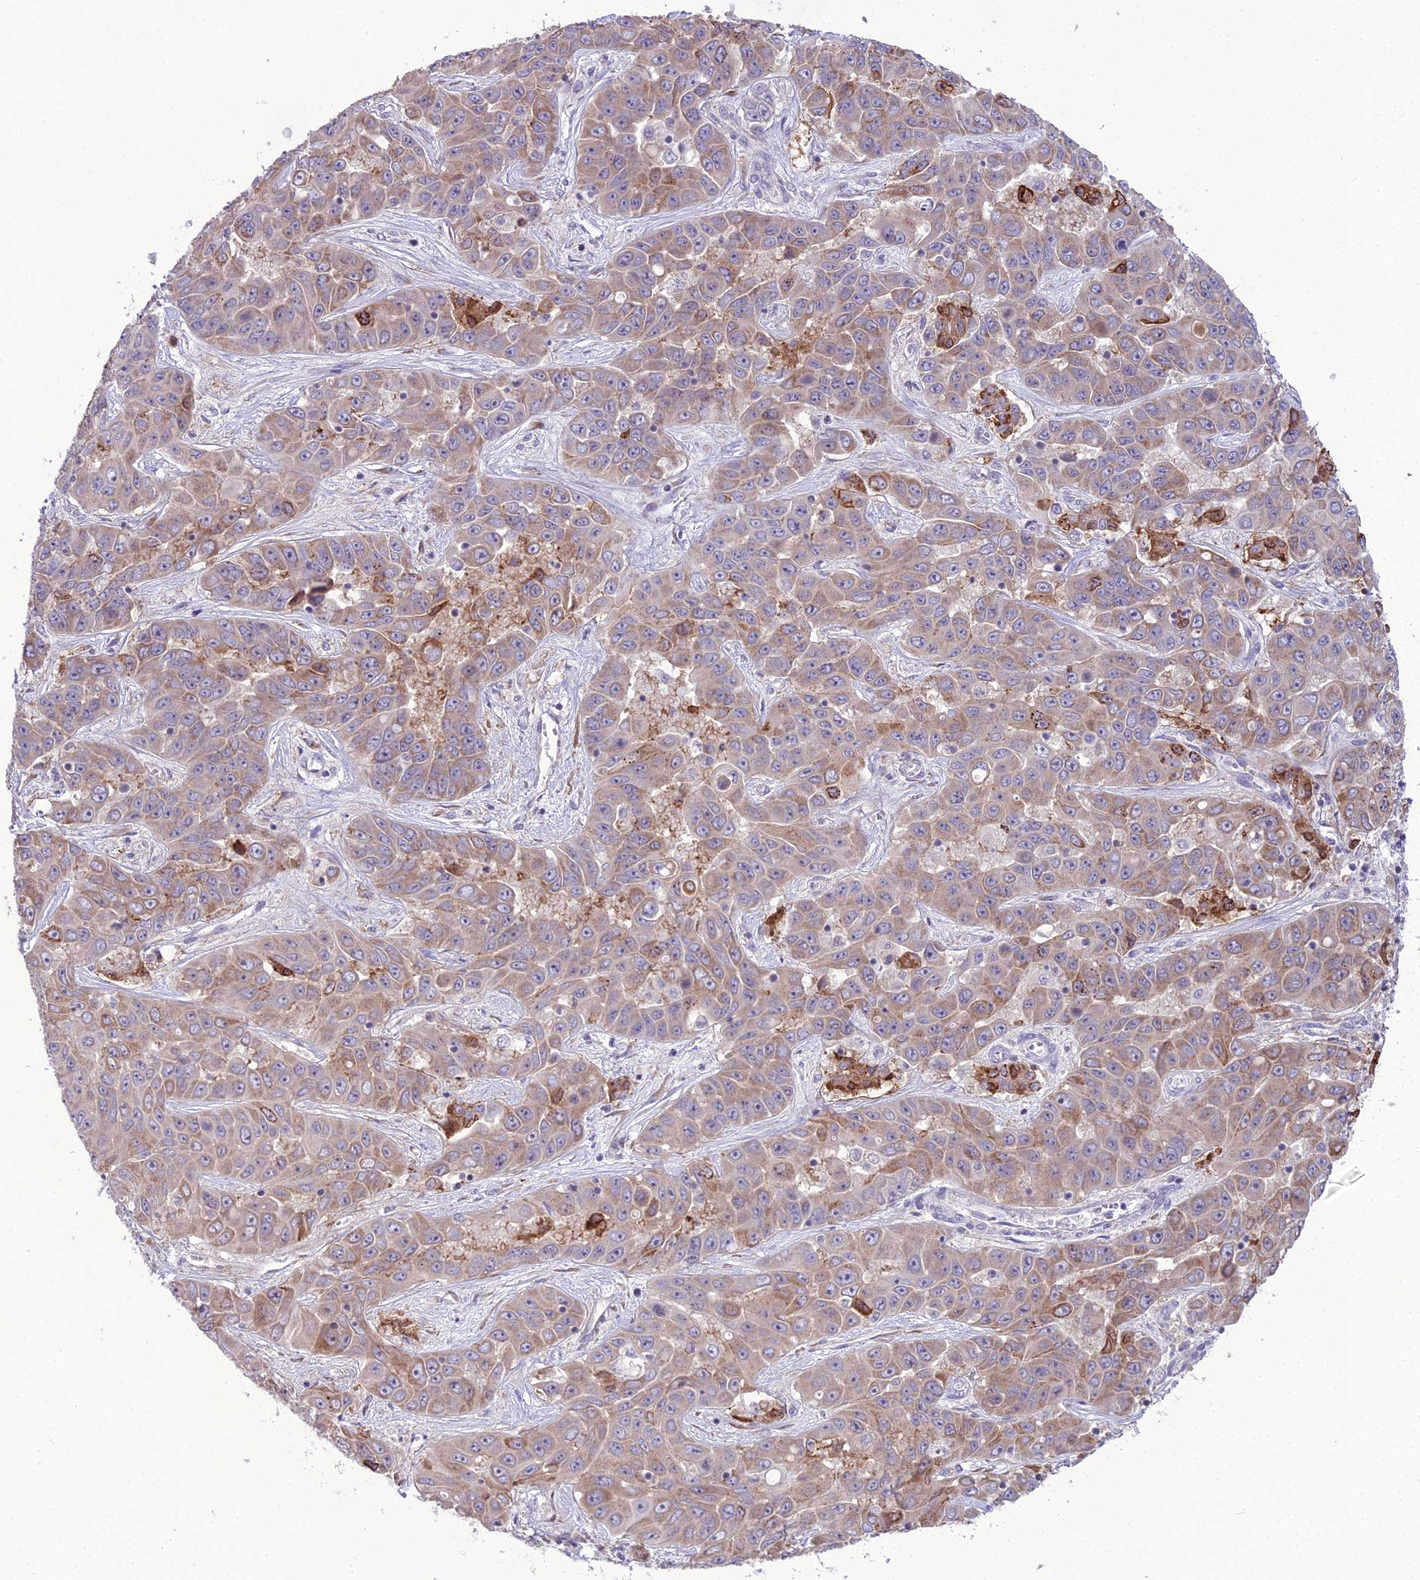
{"staining": {"intensity": "moderate", "quantity": ">75%", "location": "cytoplasmic/membranous"}, "tissue": "liver cancer", "cell_type": "Tumor cells", "image_type": "cancer", "snomed": [{"axis": "morphology", "description": "Cholangiocarcinoma"}, {"axis": "topography", "description": "Liver"}], "caption": "A brown stain shows moderate cytoplasmic/membranous positivity of a protein in human cholangiocarcinoma (liver) tumor cells.", "gene": "RPS26", "patient": {"sex": "female", "age": 52}}